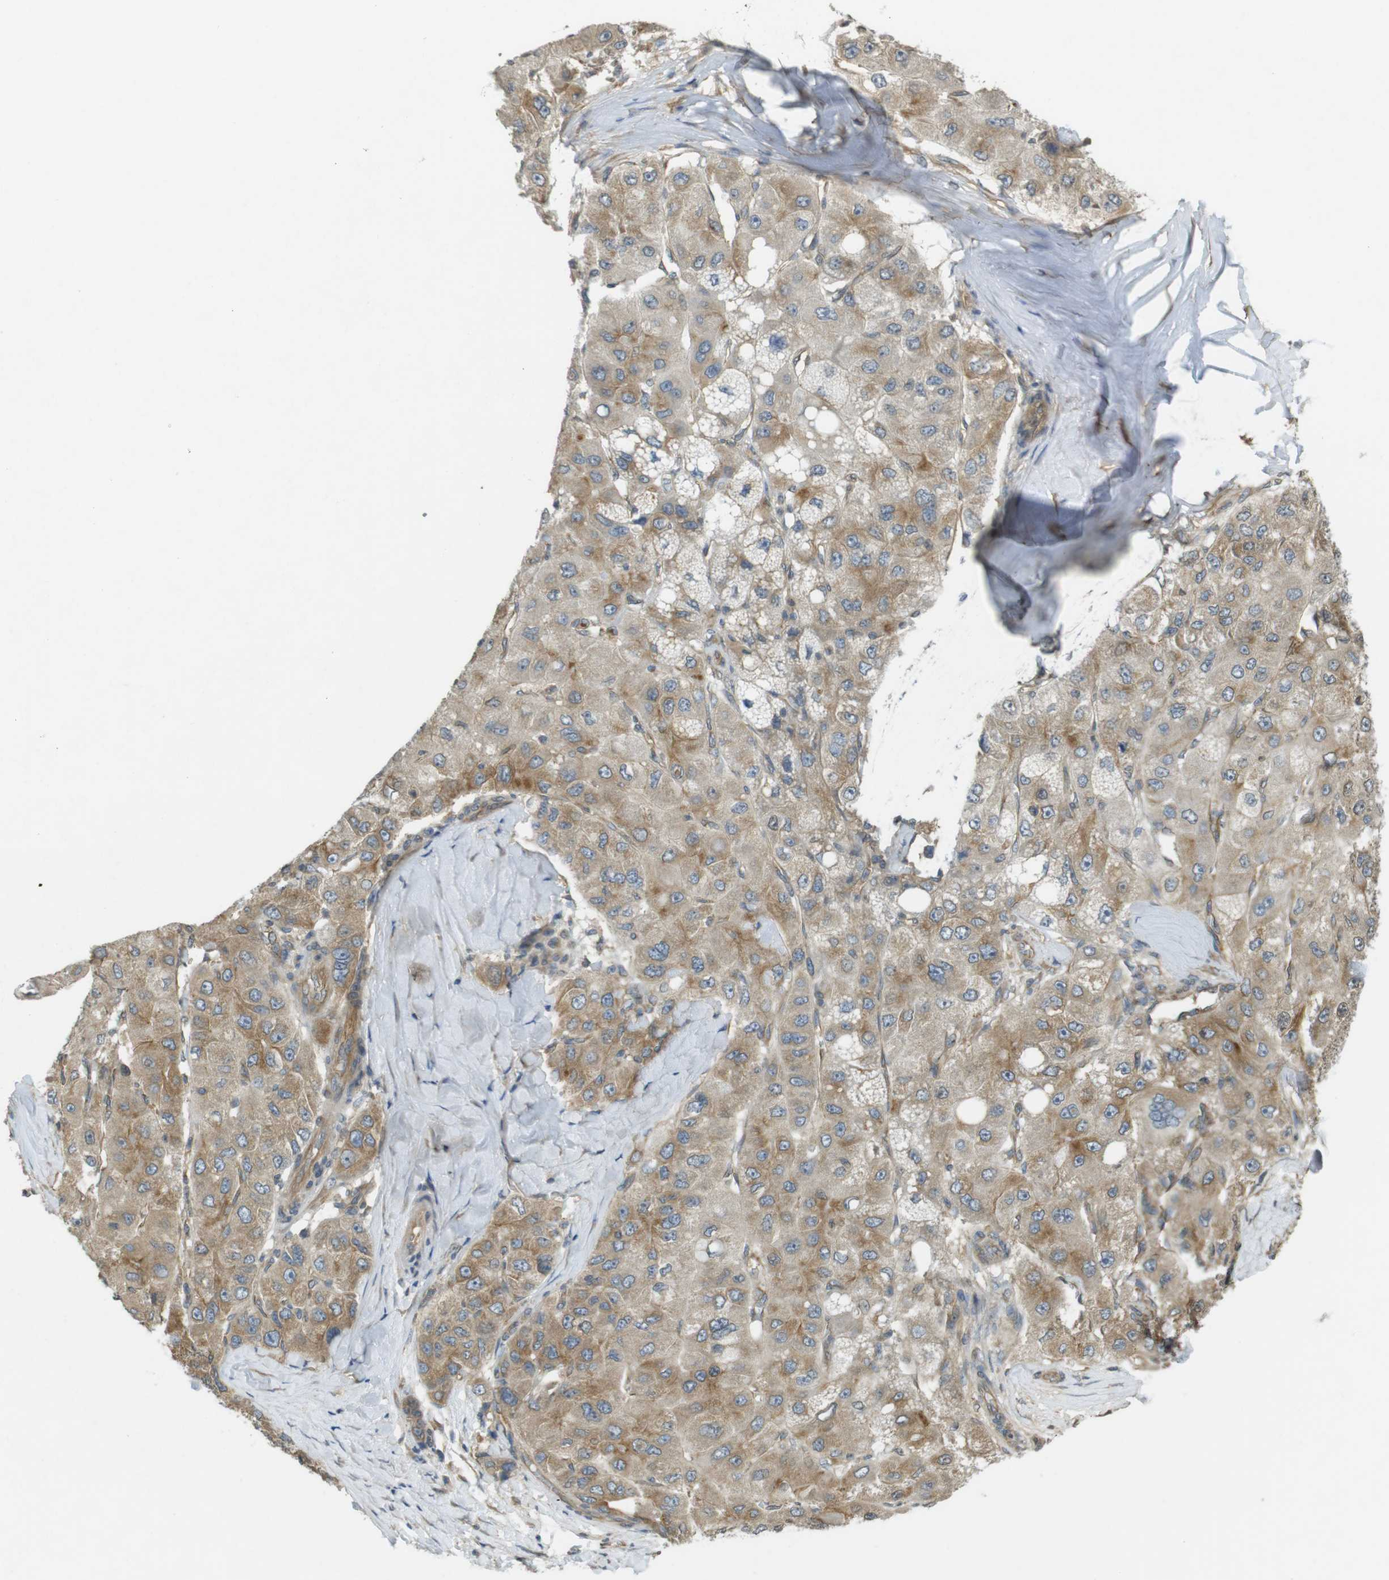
{"staining": {"intensity": "moderate", "quantity": ">75%", "location": "cytoplasmic/membranous"}, "tissue": "liver cancer", "cell_type": "Tumor cells", "image_type": "cancer", "snomed": [{"axis": "morphology", "description": "Carcinoma, Hepatocellular, NOS"}, {"axis": "topography", "description": "Liver"}], "caption": "Immunohistochemistry (IHC) staining of hepatocellular carcinoma (liver), which displays medium levels of moderate cytoplasmic/membranous positivity in about >75% of tumor cells indicating moderate cytoplasmic/membranous protein staining. The staining was performed using DAB (brown) for protein detection and nuclei were counterstained in hematoxylin (blue).", "gene": "KIF5B", "patient": {"sex": "male", "age": 80}}